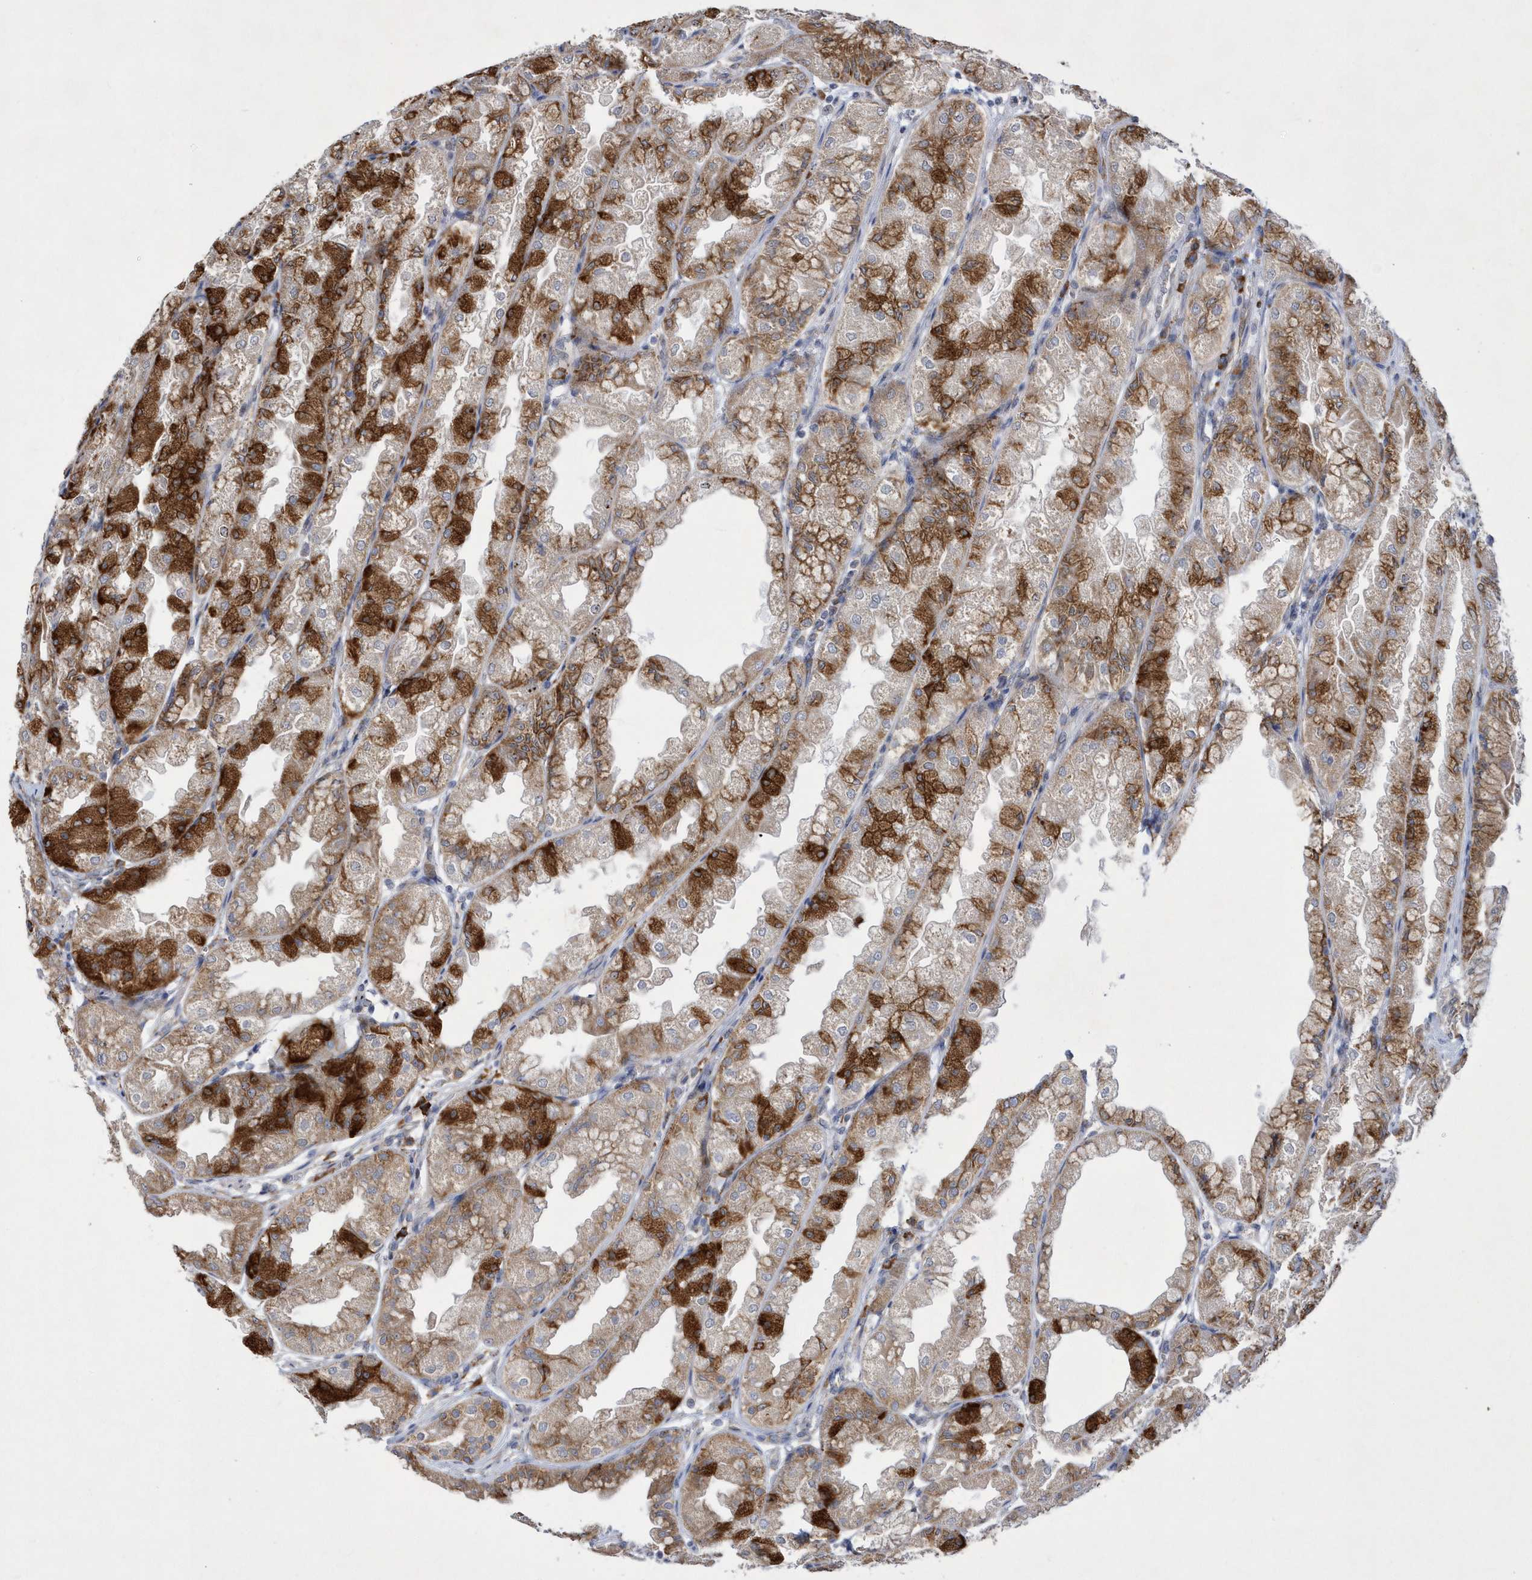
{"staining": {"intensity": "strong", "quantity": "25%-75%", "location": "cytoplasmic/membranous"}, "tissue": "stomach", "cell_type": "Glandular cells", "image_type": "normal", "snomed": [{"axis": "morphology", "description": "Normal tissue, NOS"}, {"axis": "topography", "description": "Stomach, upper"}], "caption": "Stomach stained with immunohistochemistry (IHC) demonstrates strong cytoplasmic/membranous staining in approximately 25%-75% of glandular cells.", "gene": "MED31", "patient": {"sex": "male", "age": 47}}